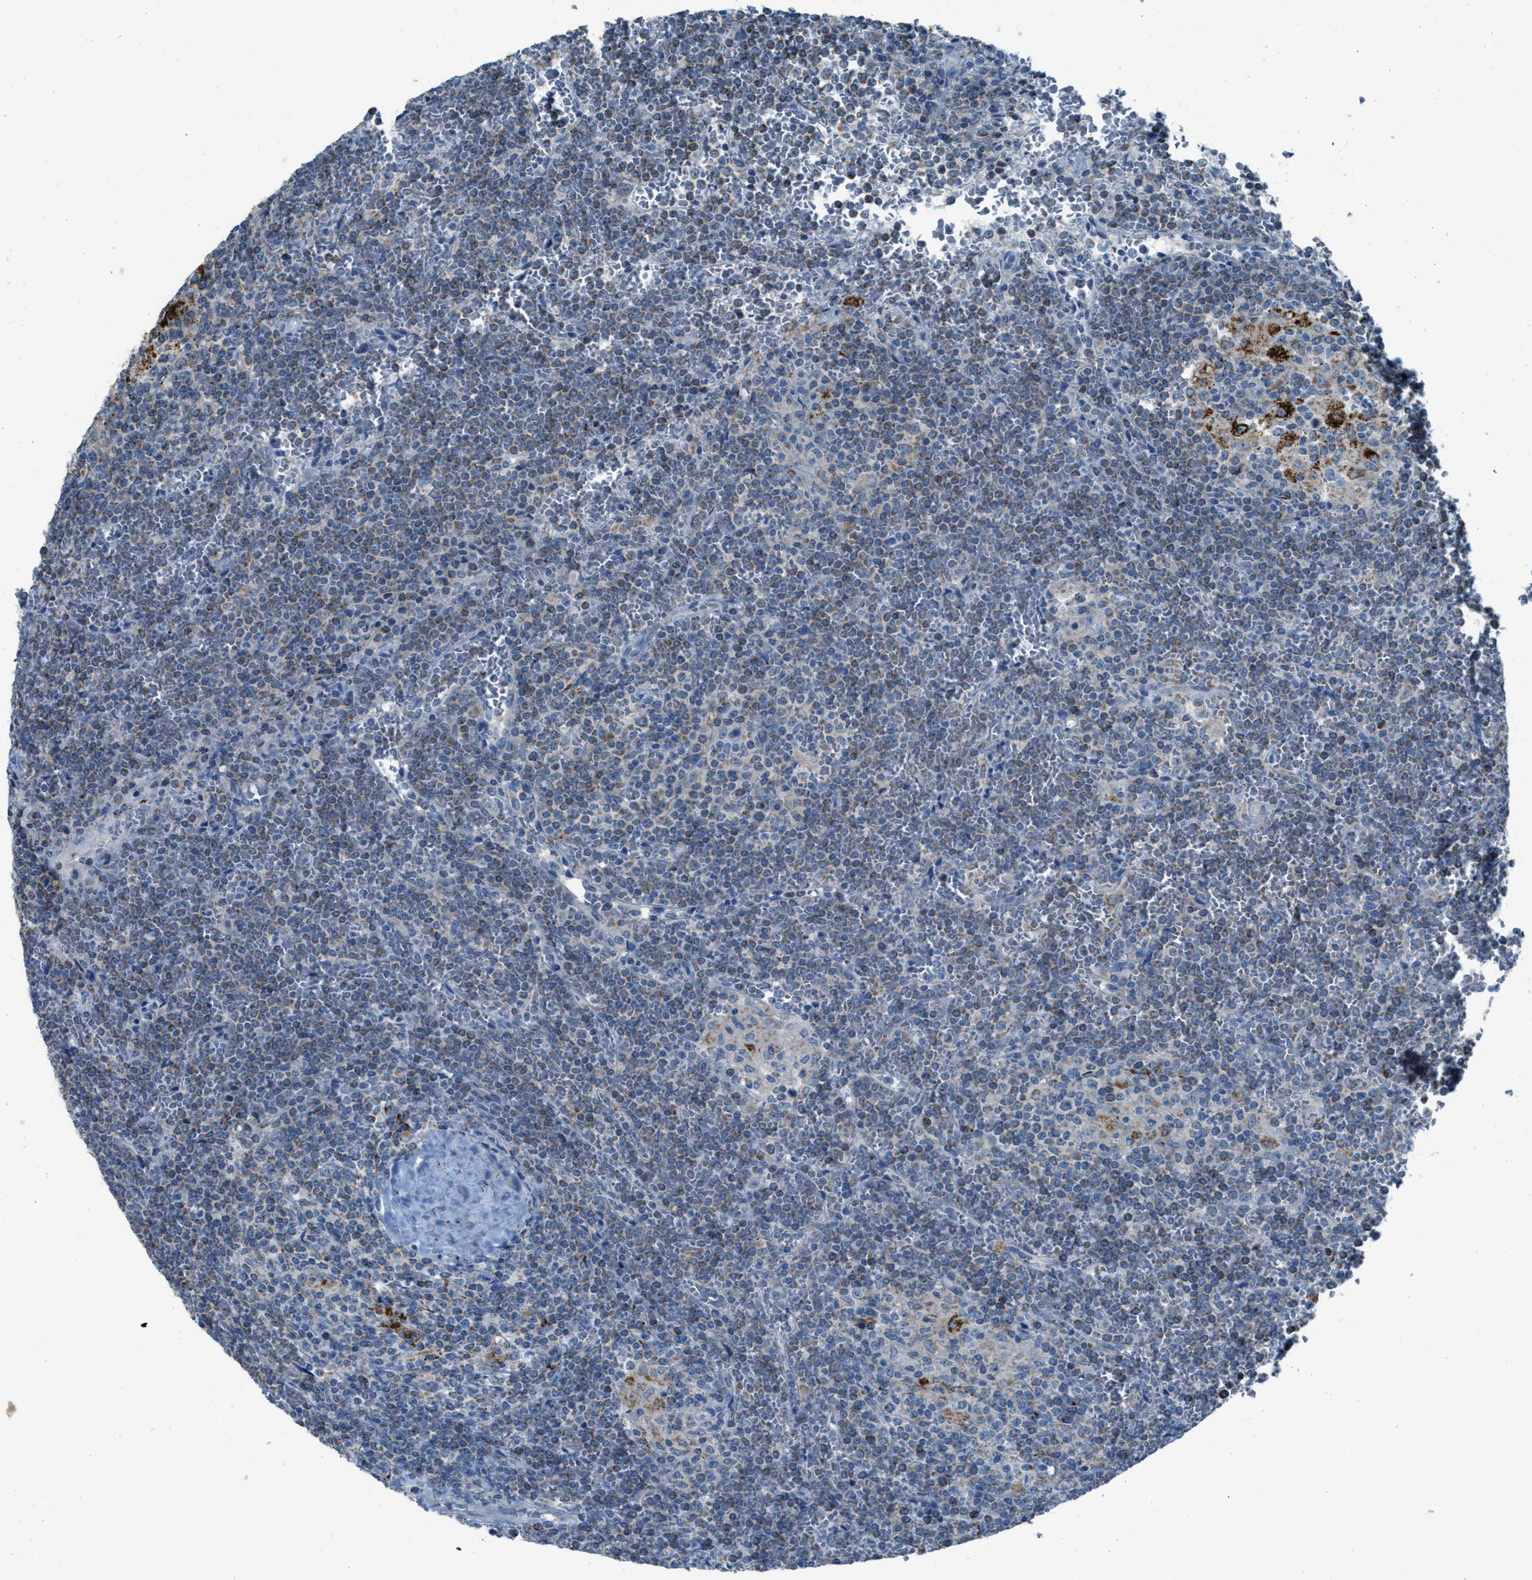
{"staining": {"intensity": "negative", "quantity": "none", "location": "none"}, "tissue": "lymphoma", "cell_type": "Tumor cells", "image_type": "cancer", "snomed": [{"axis": "morphology", "description": "Malignant lymphoma, non-Hodgkin's type, Low grade"}, {"axis": "topography", "description": "Spleen"}], "caption": "Immunohistochemical staining of malignant lymphoma, non-Hodgkin's type (low-grade) demonstrates no significant staining in tumor cells.", "gene": "CDON", "patient": {"sex": "female", "age": 19}}